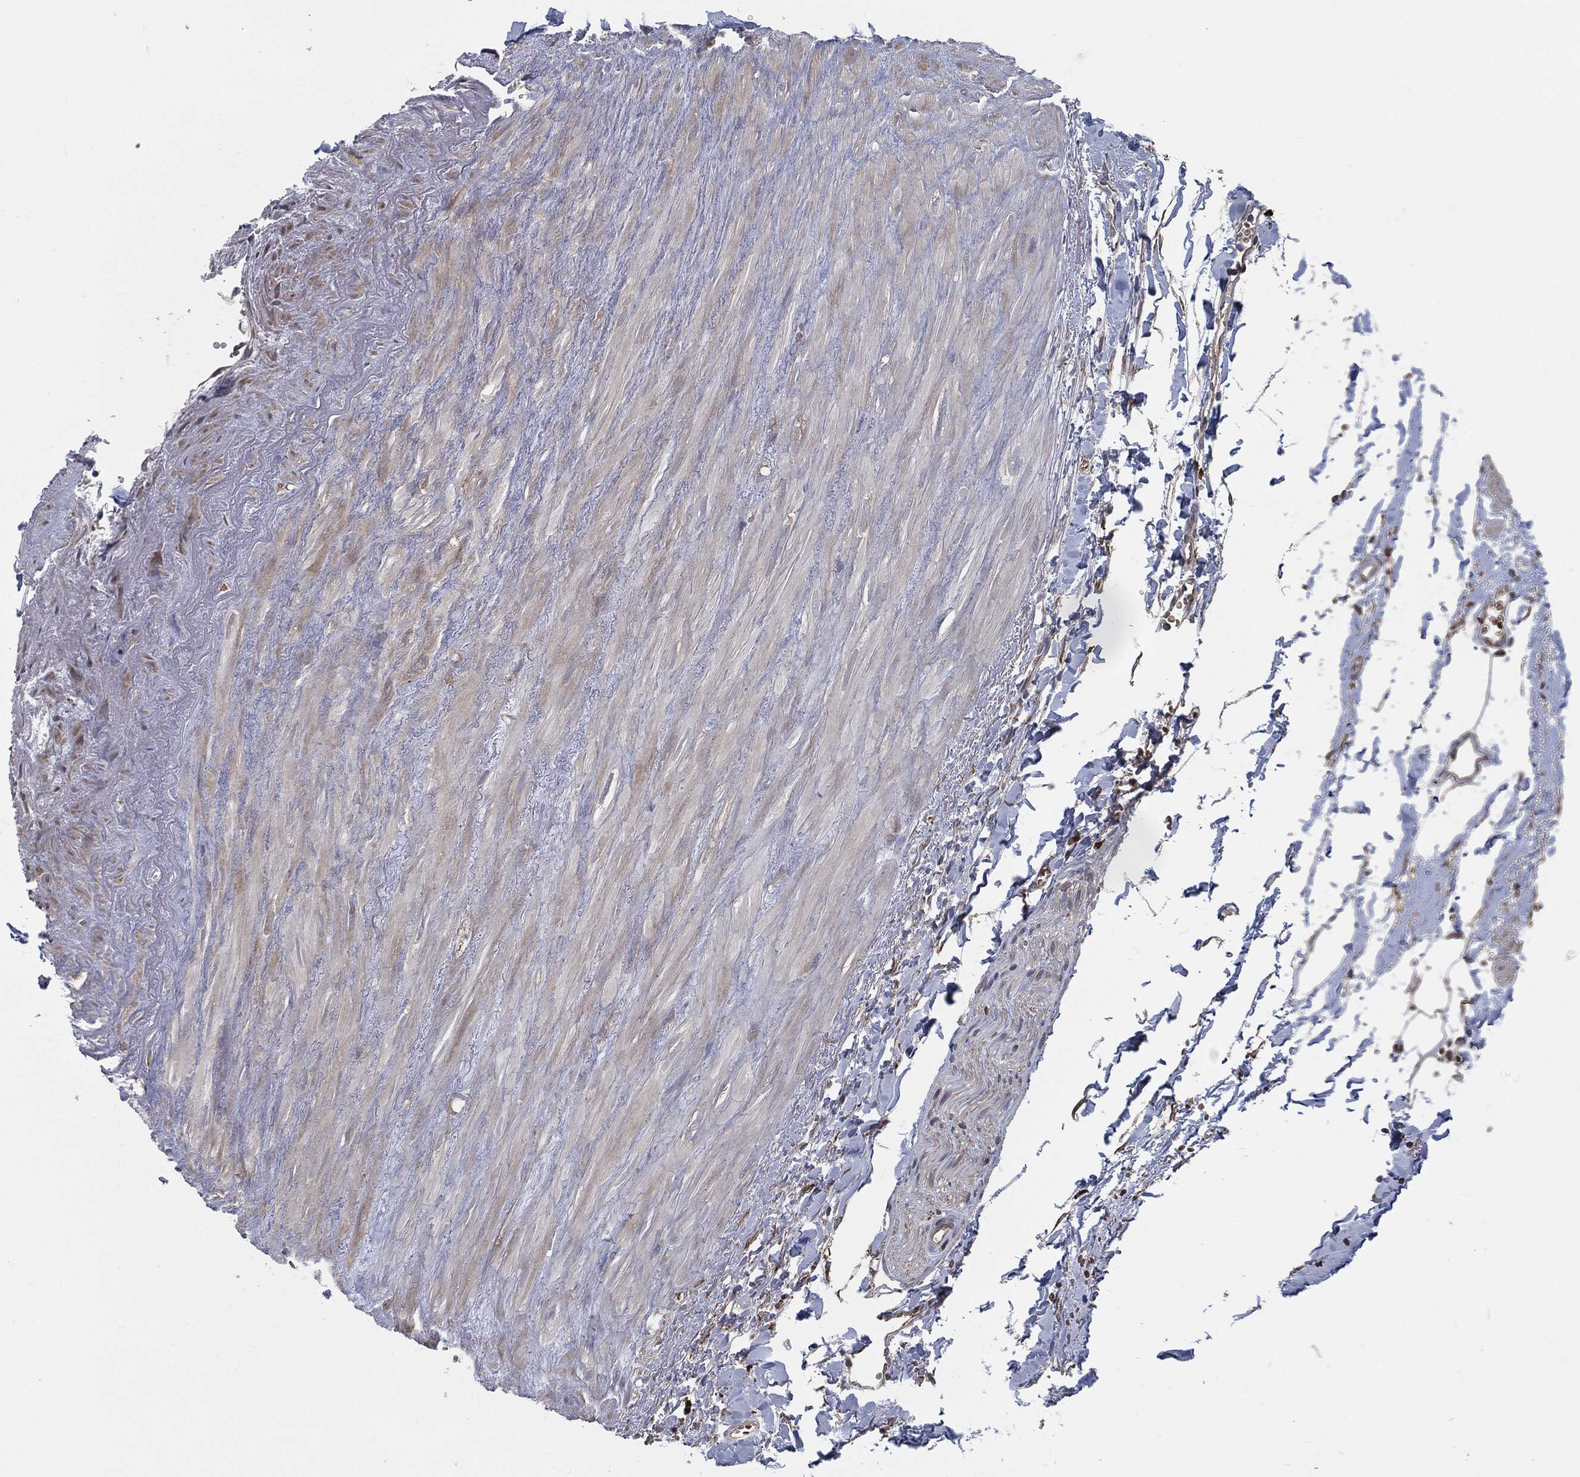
{"staining": {"intensity": "negative", "quantity": "none", "location": "none"}, "tissue": "soft tissue", "cell_type": "Fibroblasts", "image_type": "normal", "snomed": [{"axis": "morphology", "description": "Normal tissue, NOS"}, {"axis": "morphology", "description": "Adenocarcinoma, NOS"}, {"axis": "topography", "description": "Pancreas"}, {"axis": "topography", "description": "Peripheral nerve tissue"}], "caption": "A high-resolution photomicrograph shows immunohistochemistry staining of benign soft tissue, which exhibits no significant positivity in fibroblasts.", "gene": "PRDX4", "patient": {"sex": "male", "age": 61}}